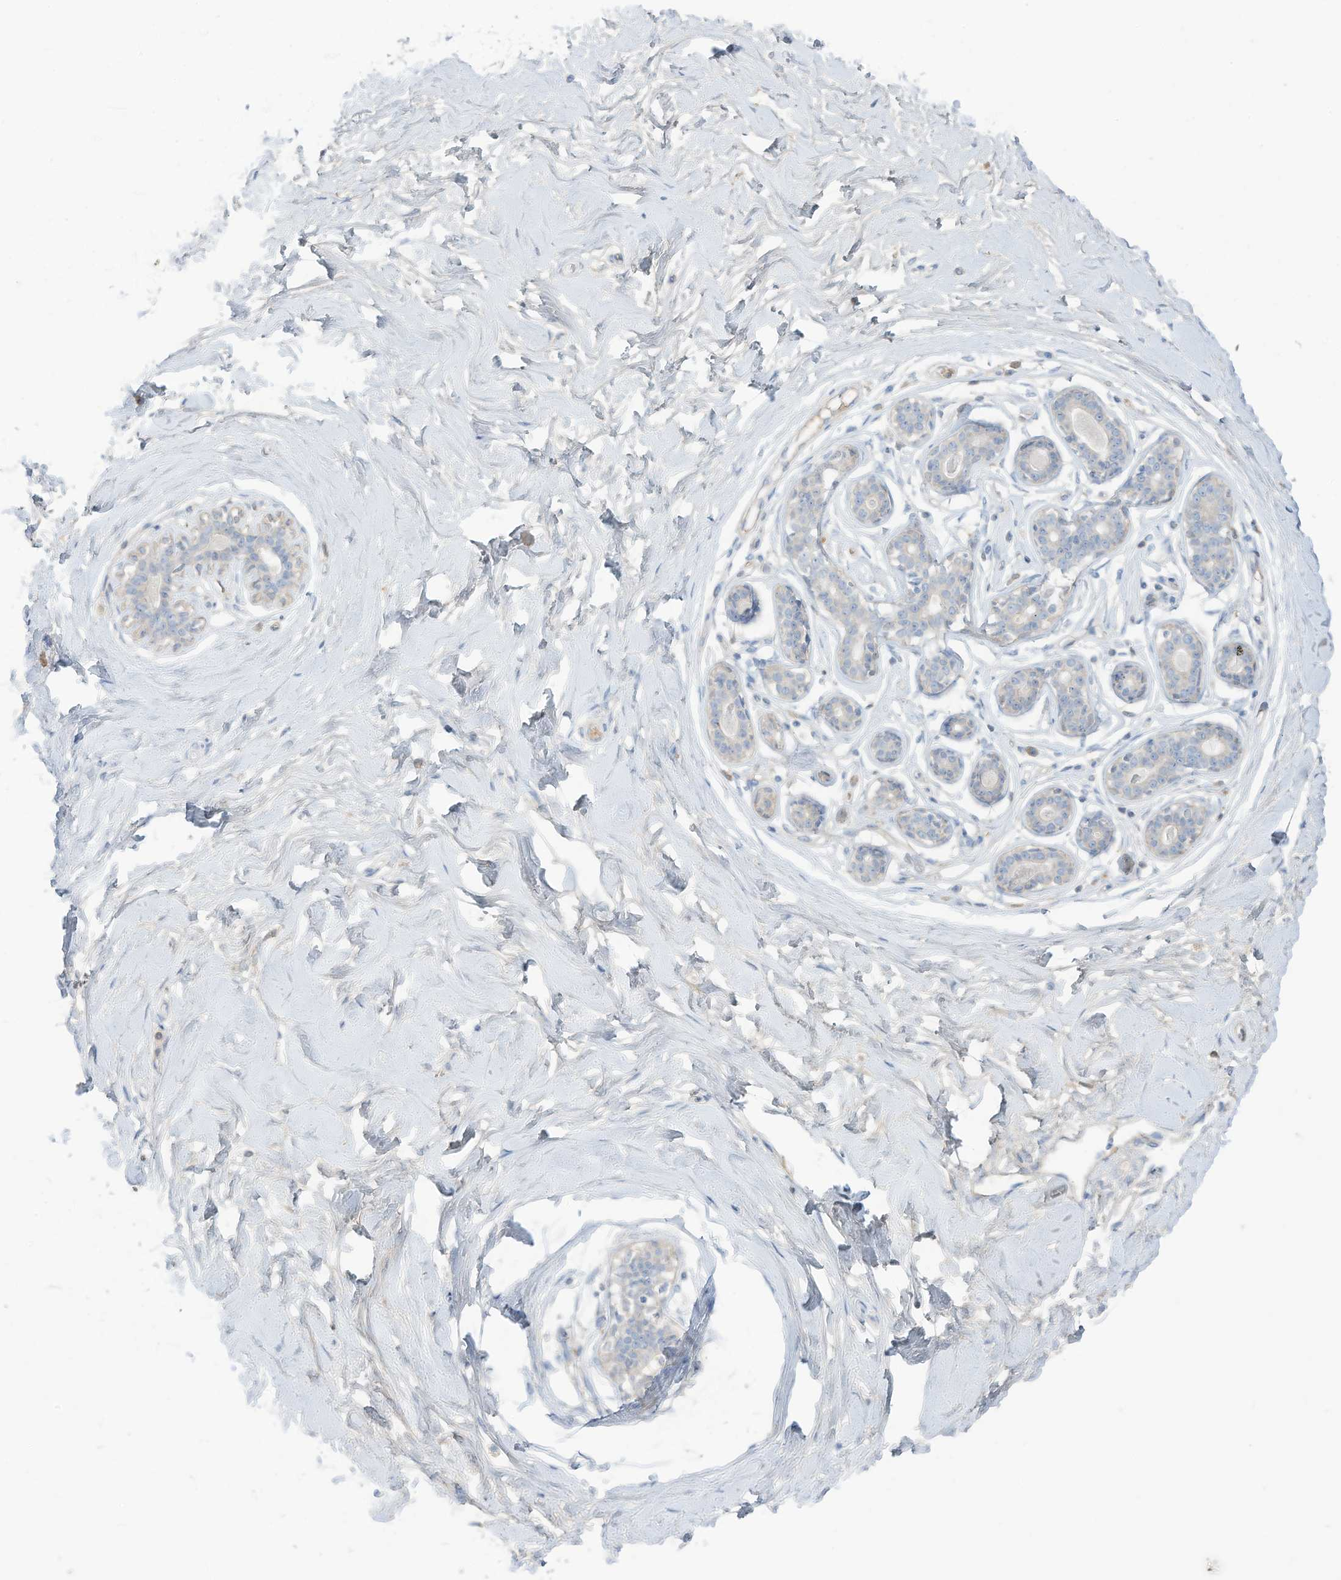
{"staining": {"intensity": "negative", "quantity": "none", "location": "none"}, "tissue": "breast", "cell_type": "Adipocytes", "image_type": "normal", "snomed": [{"axis": "morphology", "description": "Normal tissue, NOS"}, {"axis": "morphology", "description": "Adenoma, NOS"}, {"axis": "topography", "description": "Breast"}], "caption": "High magnification brightfield microscopy of benign breast stained with DAB (brown) and counterstained with hematoxylin (blue): adipocytes show no significant staining. (DAB immunohistochemistry (IHC) visualized using brightfield microscopy, high magnification).", "gene": "HSD17B13", "patient": {"sex": "female", "age": 23}}